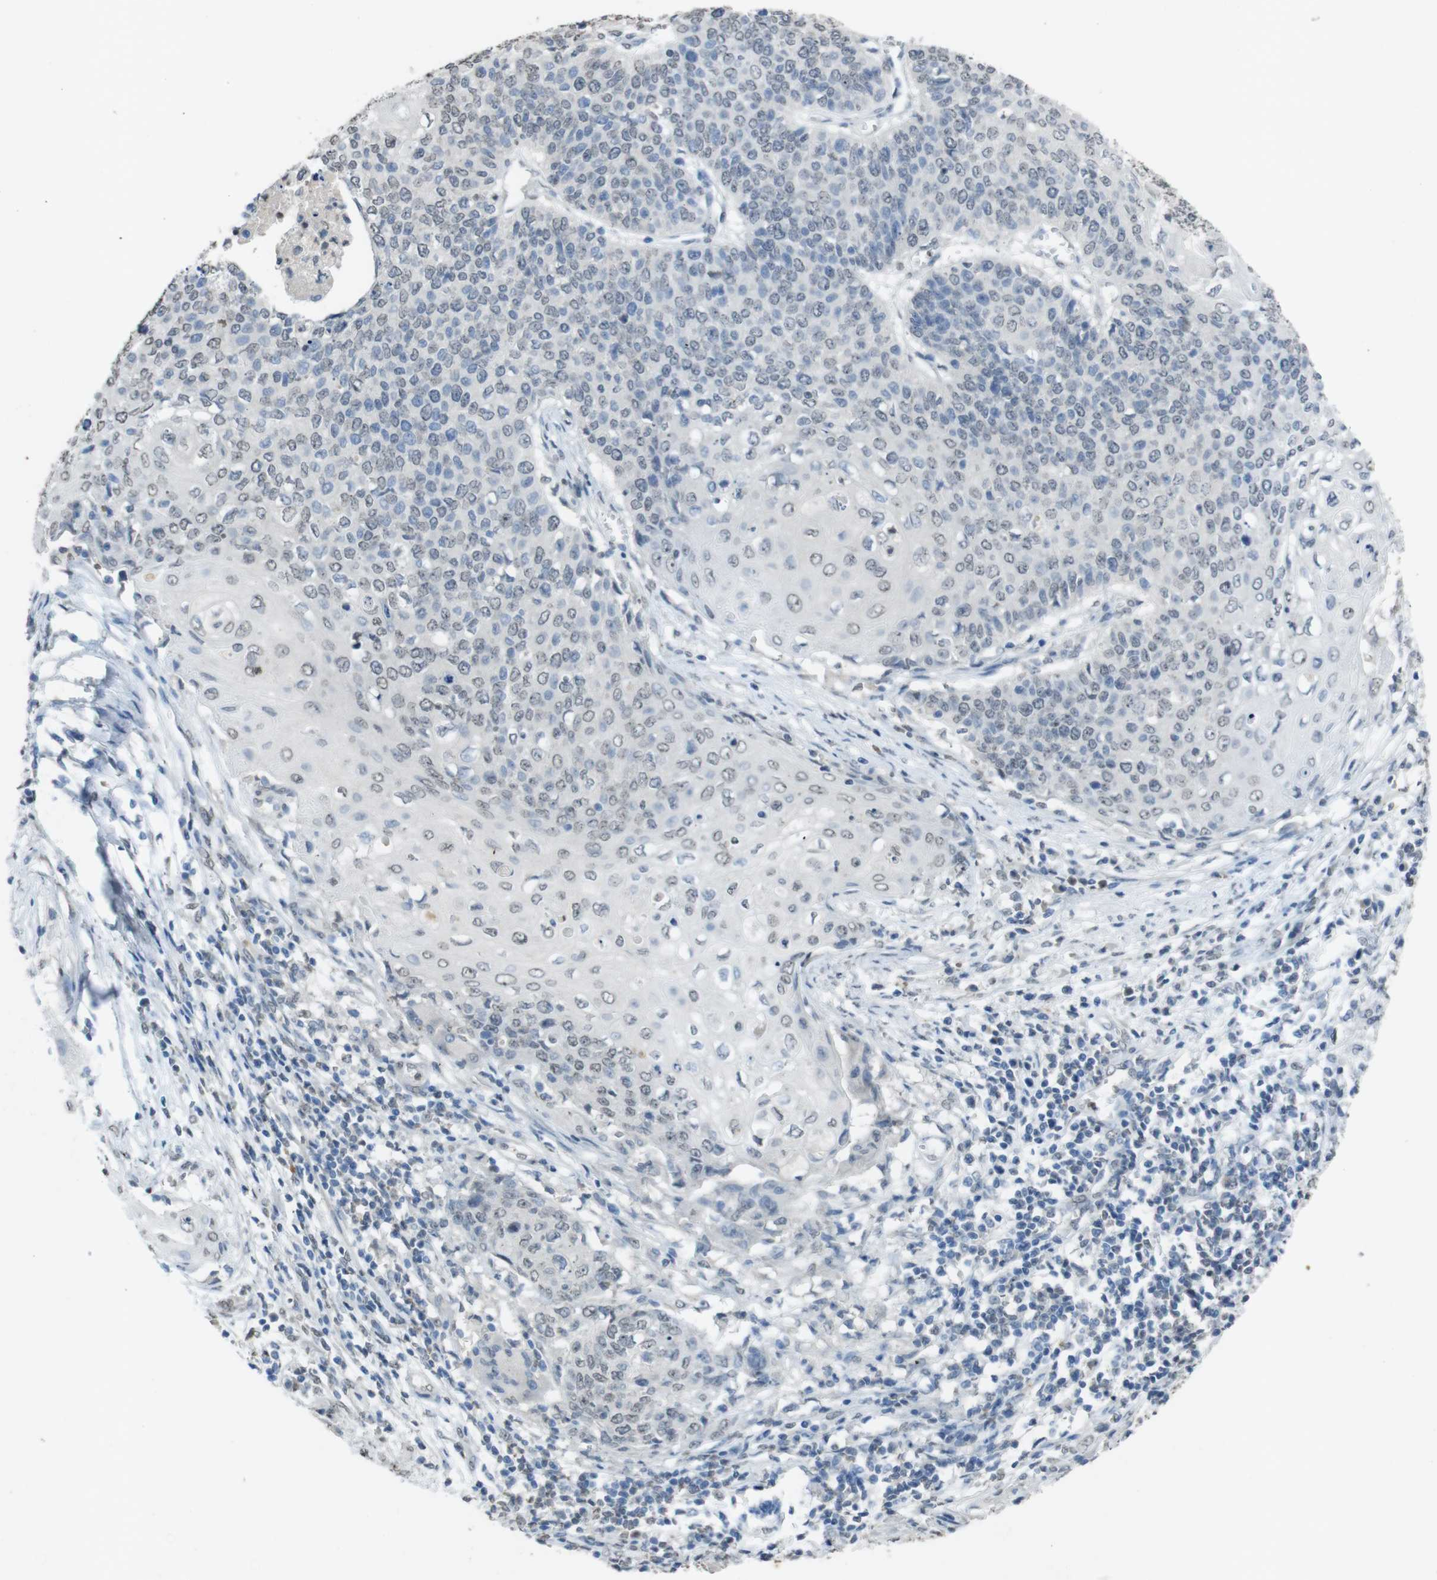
{"staining": {"intensity": "negative", "quantity": "none", "location": "none"}, "tissue": "cervical cancer", "cell_type": "Tumor cells", "image_type": "cancer", "snomed": [{"axis": "morphology", "description": "Squamous cell carcinoma, NOS"}, {"axis": "topography", "description": "Cervix"}], "caption": "This is a photomicrograph of IHC staining of cervical cancer, which shows no expression in tumor cells.", "gene": "STBD1", "patient": {"sex": "female", "age": 39}}